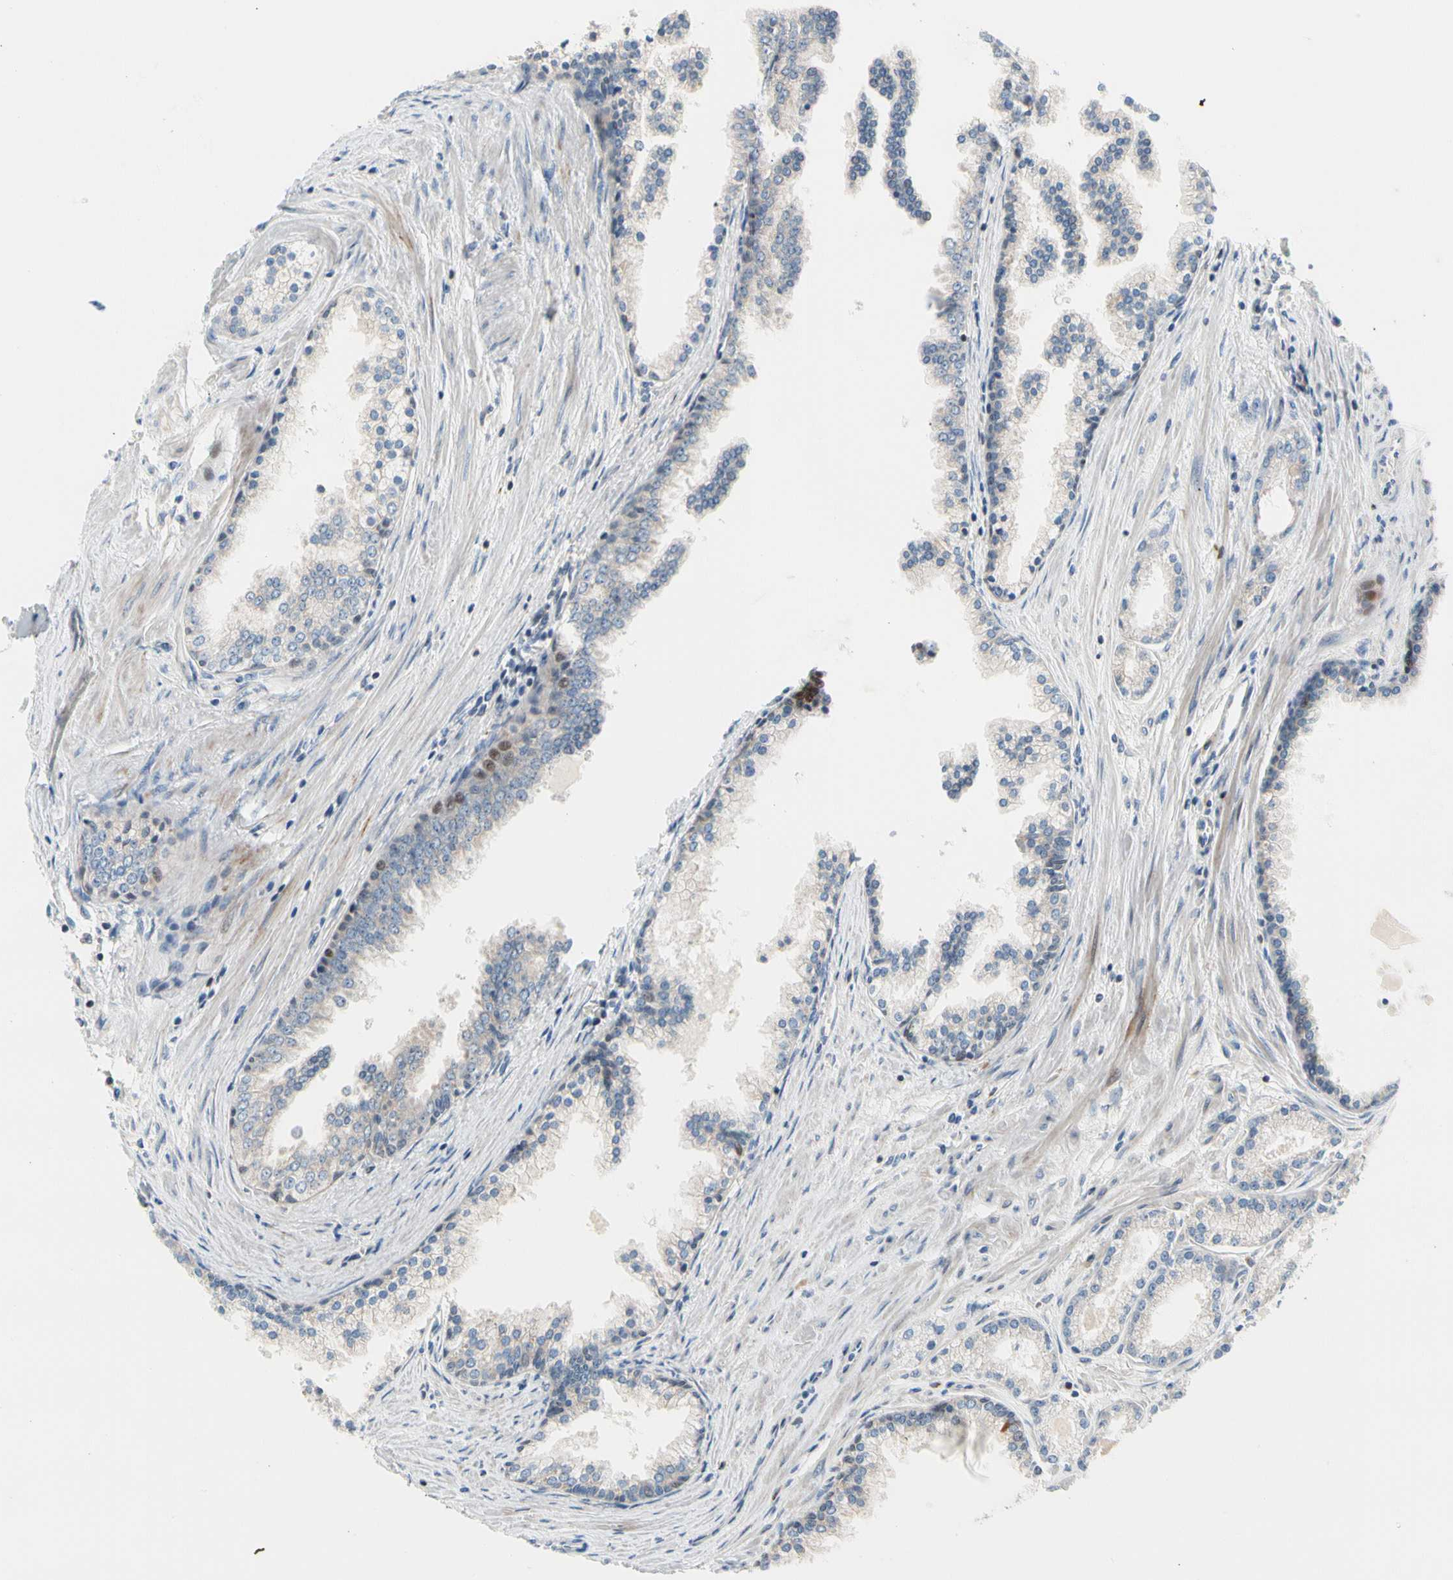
{"staining": {"intensity": "negative", "quantity": "none", "location": "none"}, "tissue": "prostate cancer", "cell_type": "Tumor cells", "image_type": "cancer", "snomed": [{"axis": "morphology", "description": "Adenocarcinoma, High grade"}, {"axis": "topography", "description": "Prostate"}], "caption": "Immunohistochemistry micrograph of neoplastic tissue: human prostate cancer stained with DAB exhibits no significant protein expression in tumor cells.", "gene": "MAP3K3", "patient": {"sex": "male", "age": 61}}